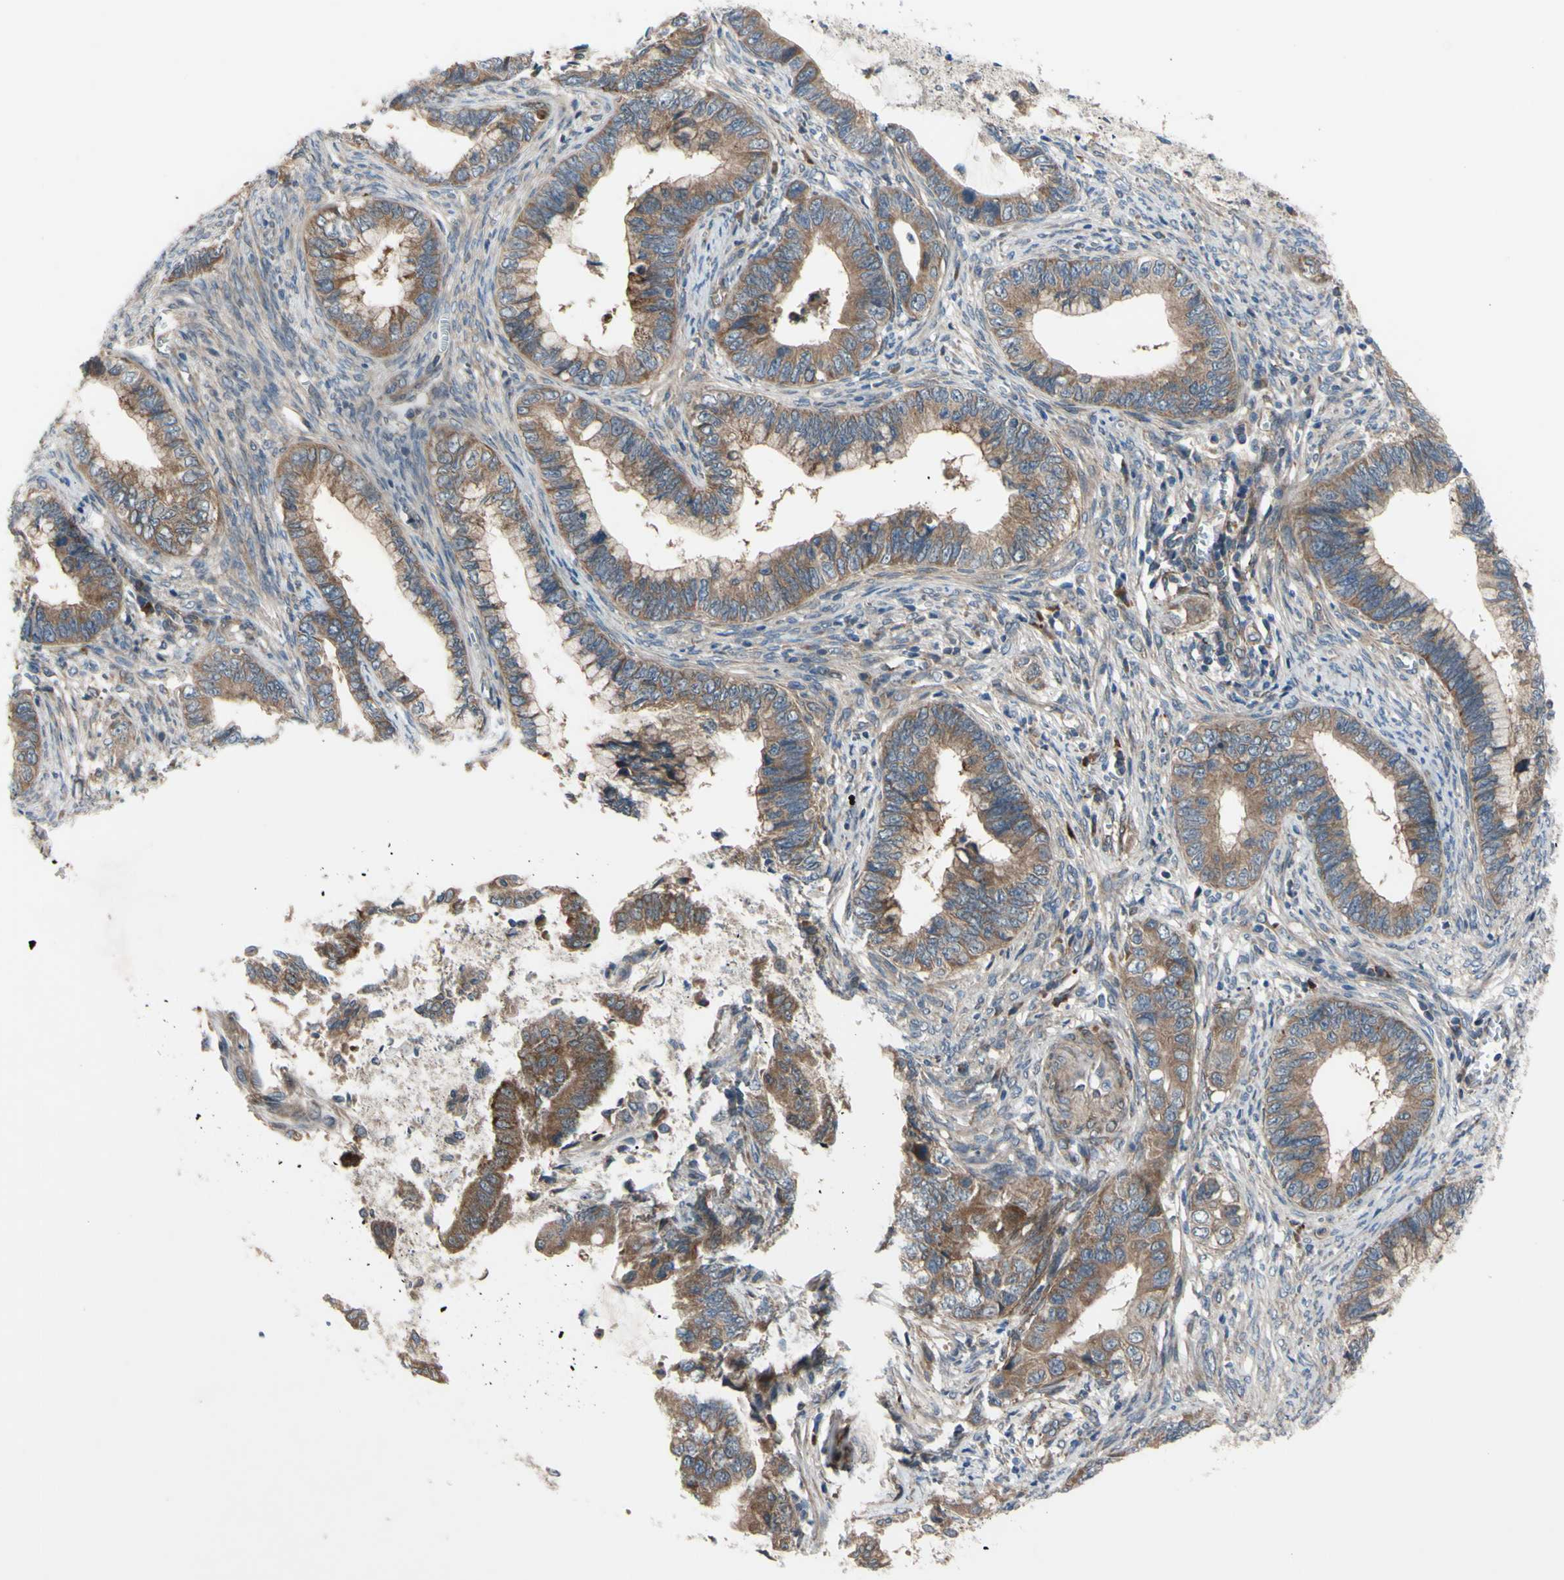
{"staining": {"intensity": "moderate", "quantity": ">75%", "location": "cytoplasmic/membranous"}, "tissue": "cervical cancer", "cell_type": "Tumor cells", "image_type": "cancer", "snomed": [{"axis": "morphology", "description": "Adenocarcinoma, NOS"}, {"axis": "topography", "description": "Cervix"}], "caption": "Cervical cancer (adenocarcinoma) tissue reveals moderate cytoplasmic/membranous staining in about >75% of tumor cells, visualized by immunohistochemistry.", "gene": "SVIL", "patient": {"sex": "female", "age": 44}}